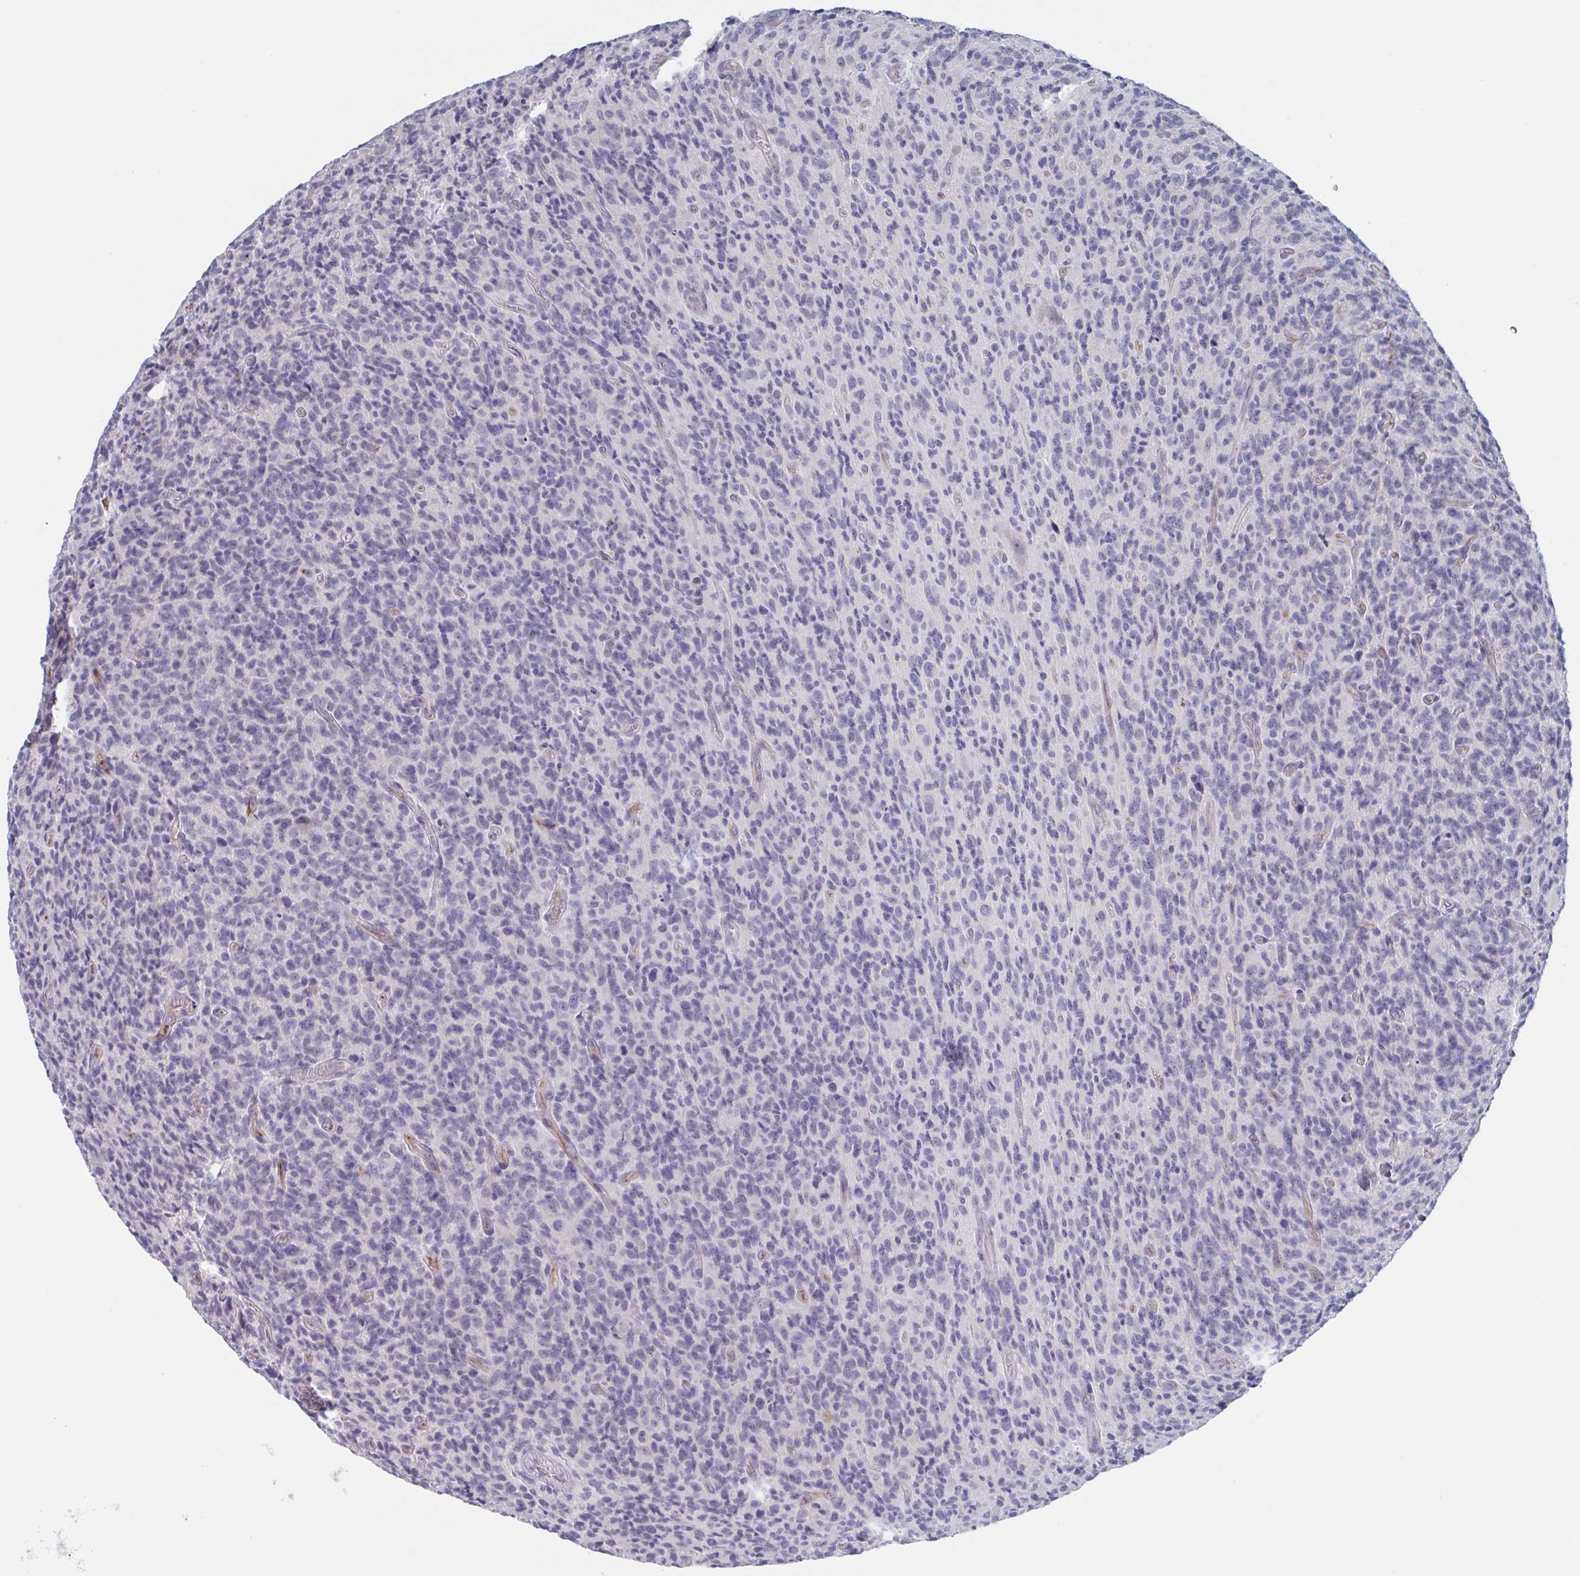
{"staining": {"intensity": "negative", "quantity": "none", "location": "none"}, "tissue": "glioma", "cell_type": "Tumor cells", "image_type": "cancer", "snomed": [{"axis": "morphology", "description": "Glioma, malignant, High grade"}, {"axis": "topography", "description": "Brain"}], "caption": "A micrograph of malignant high-grade glioma stained for a protein exhibits no brown staining in tumor cells.", "gene": "ST14", "patient": {"sex": "male", "age": 76}}